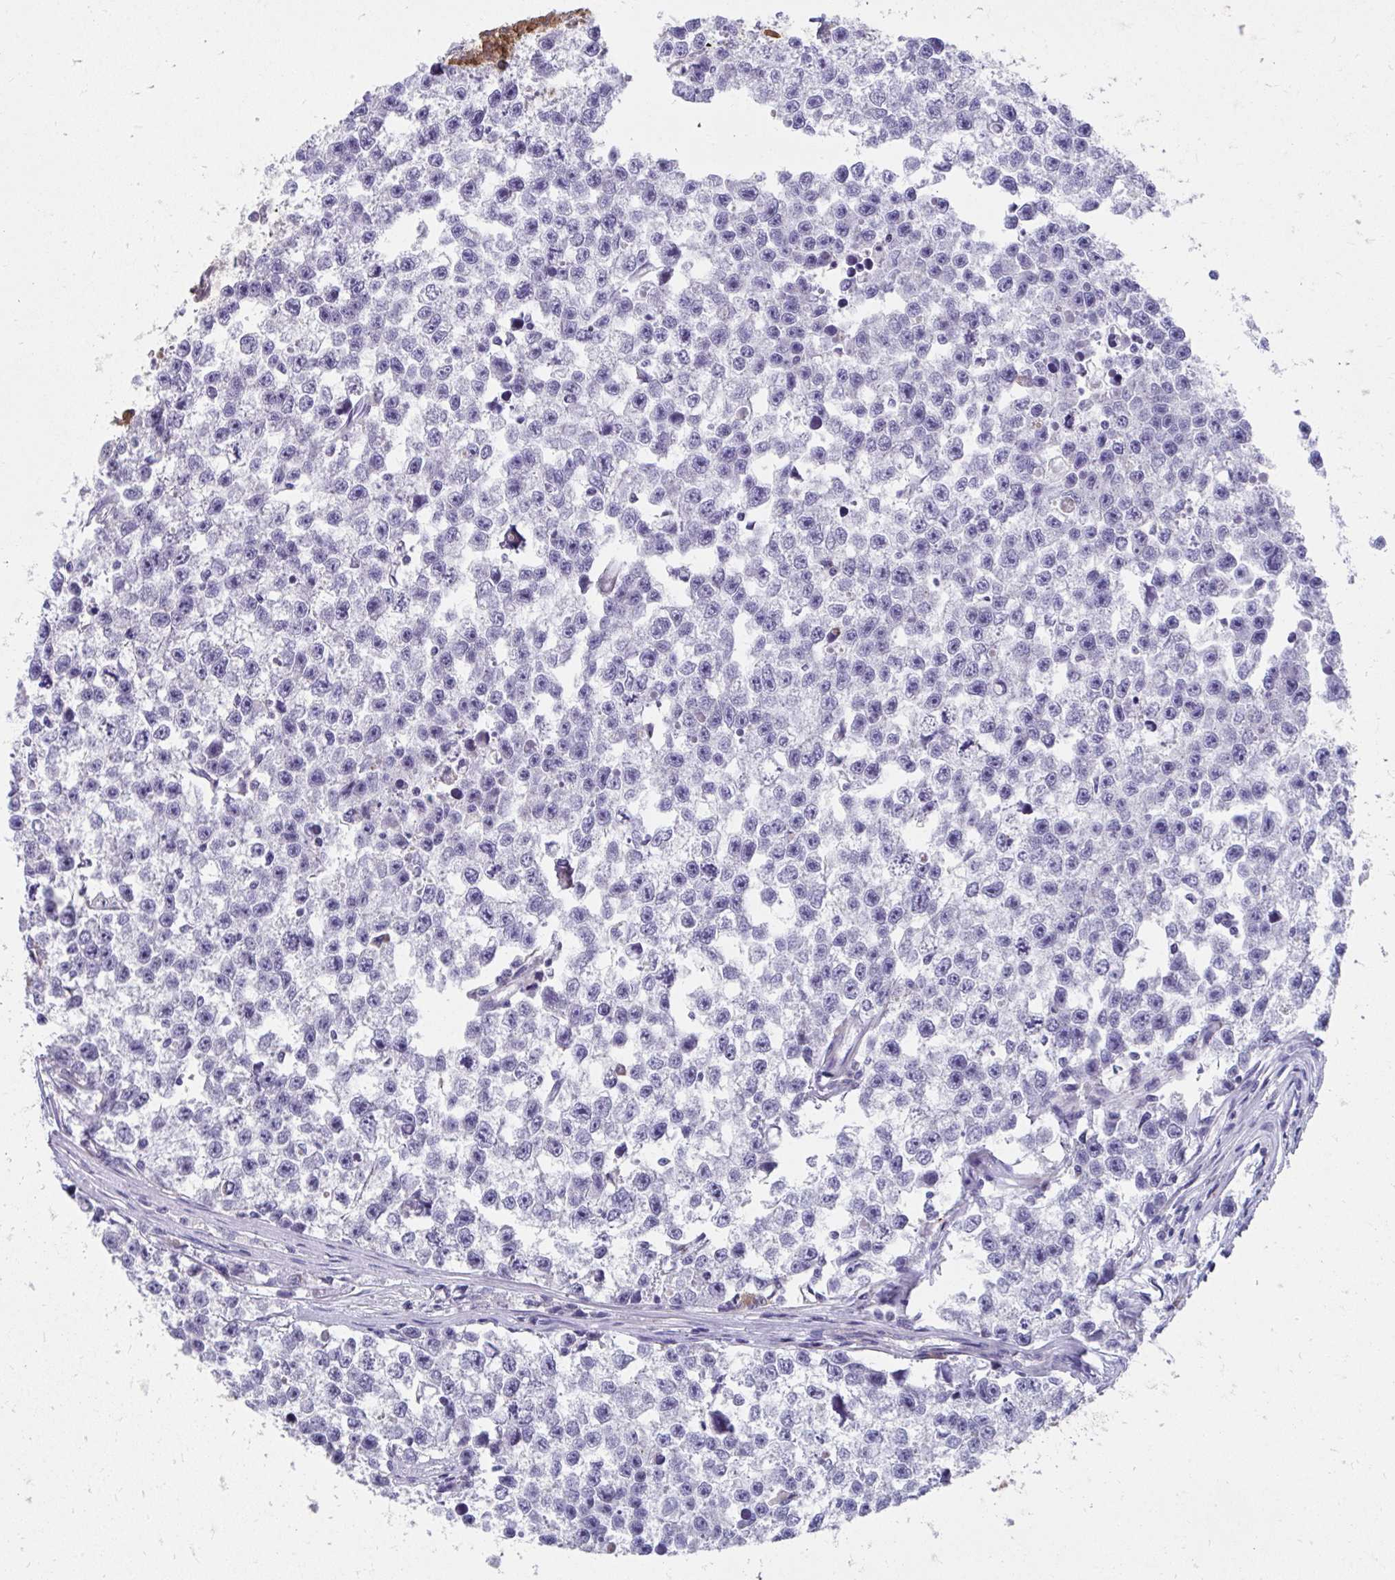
{"staining": {"intensity": "negative", "quantity": "none", "location": "none"}, "tissue": "testis cancer", "cell_type": "Tumor cells", "image_type": "cancer", "snomed": [{"axis": "morphology", "description": "Seminoma, NOS"}, {"axis": "topography", "description": "Testis"}], "caption": "Tumor cells show no significant positivity in testis seminoma.", "gene": "SLAMF7", "patient": {"sex": "male", "age": 26}}